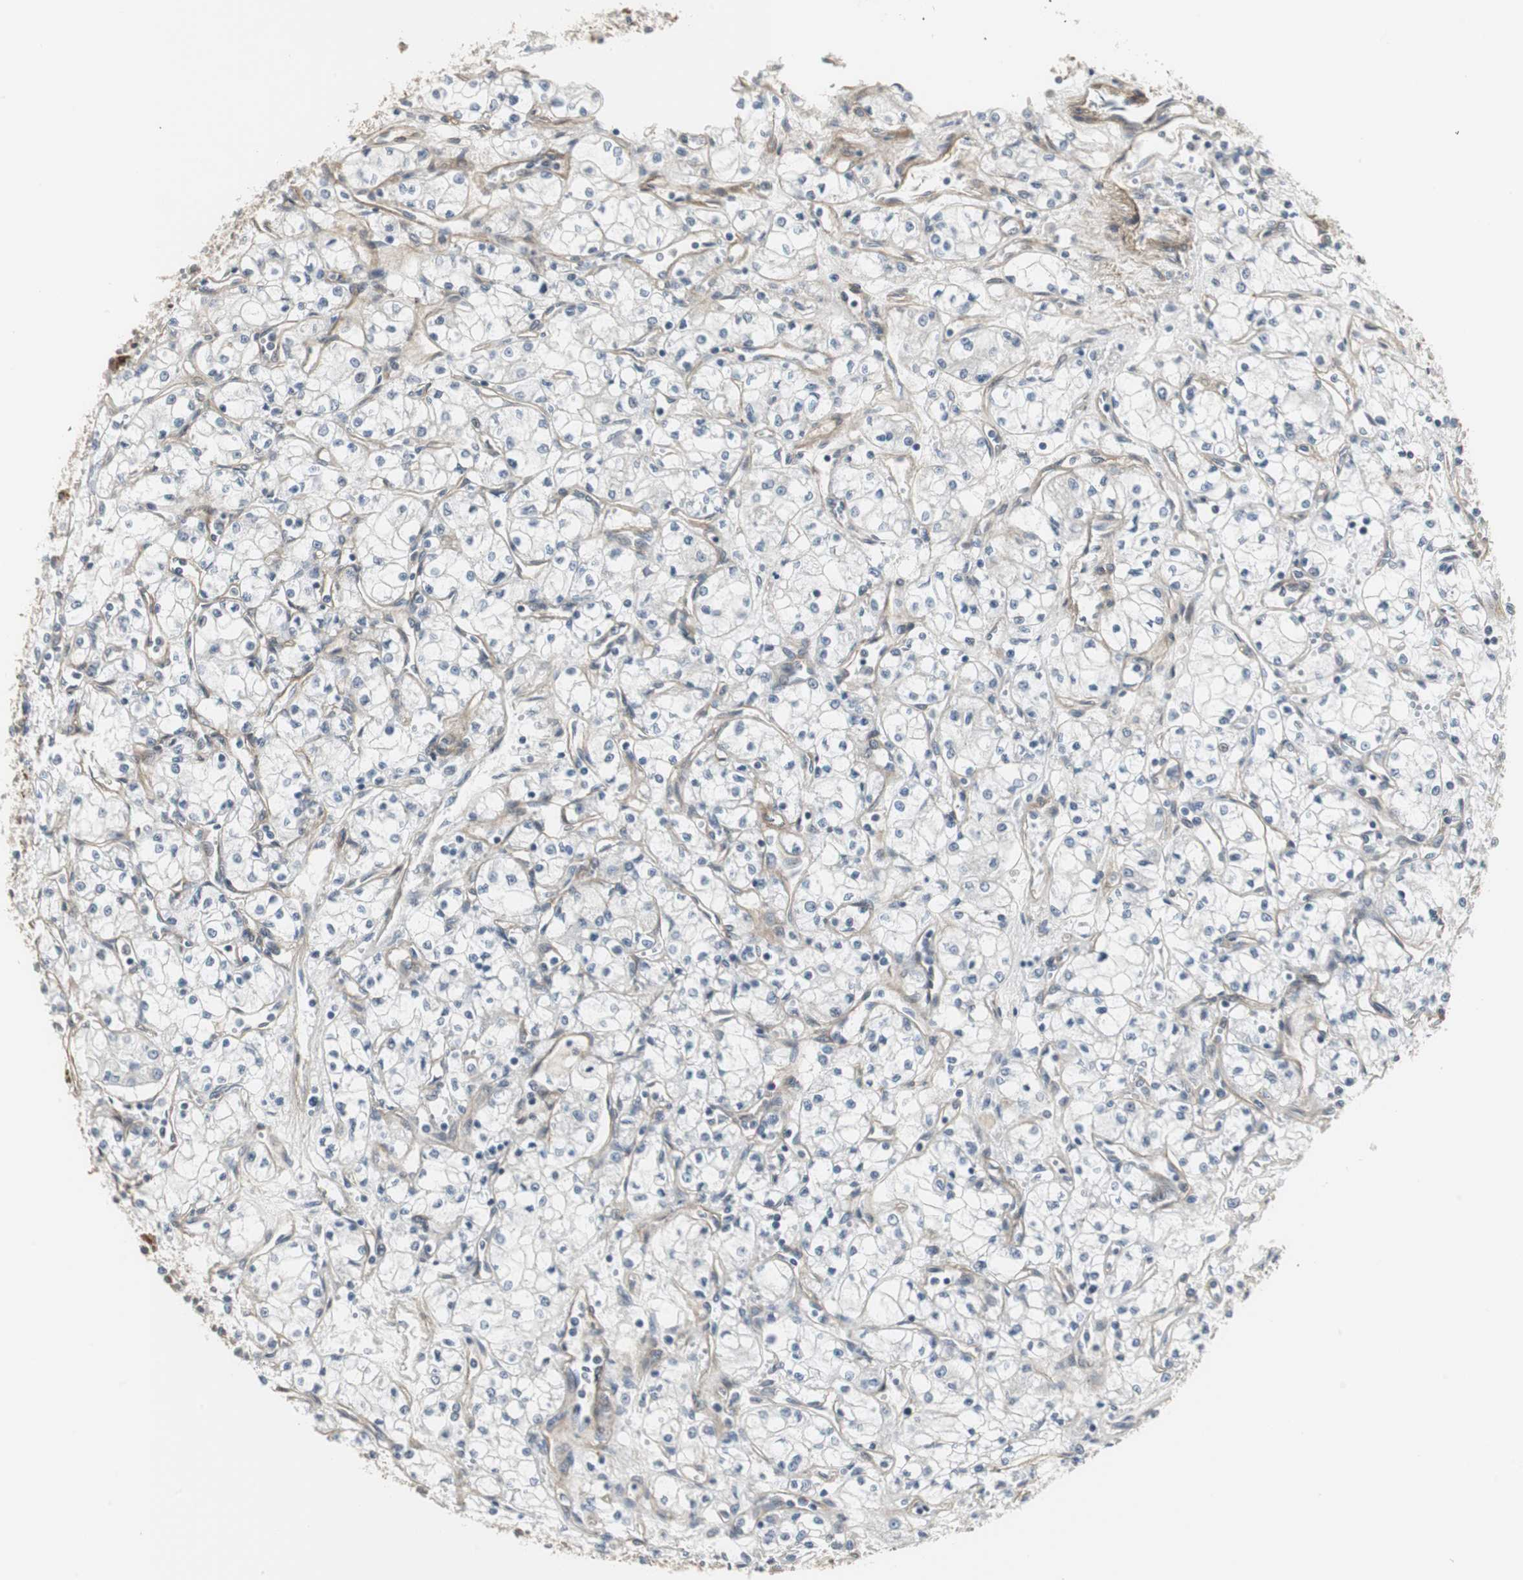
{"staining": {"intensity": "weak", "quantity": "<25%", "location": "cytoplasmic/membranous"}, "tissue": "renal cancer", "cell_type": "Tumor cells", "image_type": "cancer", "snomed": [{"axis": "morphology", "description": "Normal tissue, NOS"}, {"axis": "morphology", "description": "Adenocarcinoma, NOS"}, {"axis": "topography", "description": "Kidney"}], "caption": "This is an immunohistochemistry (IHC) image of human renal cancer (adenocarcinoma). There is no staining in tumor cells.", "gene": "SCYL3", "patient": {"sex": "male", "age": 59}}